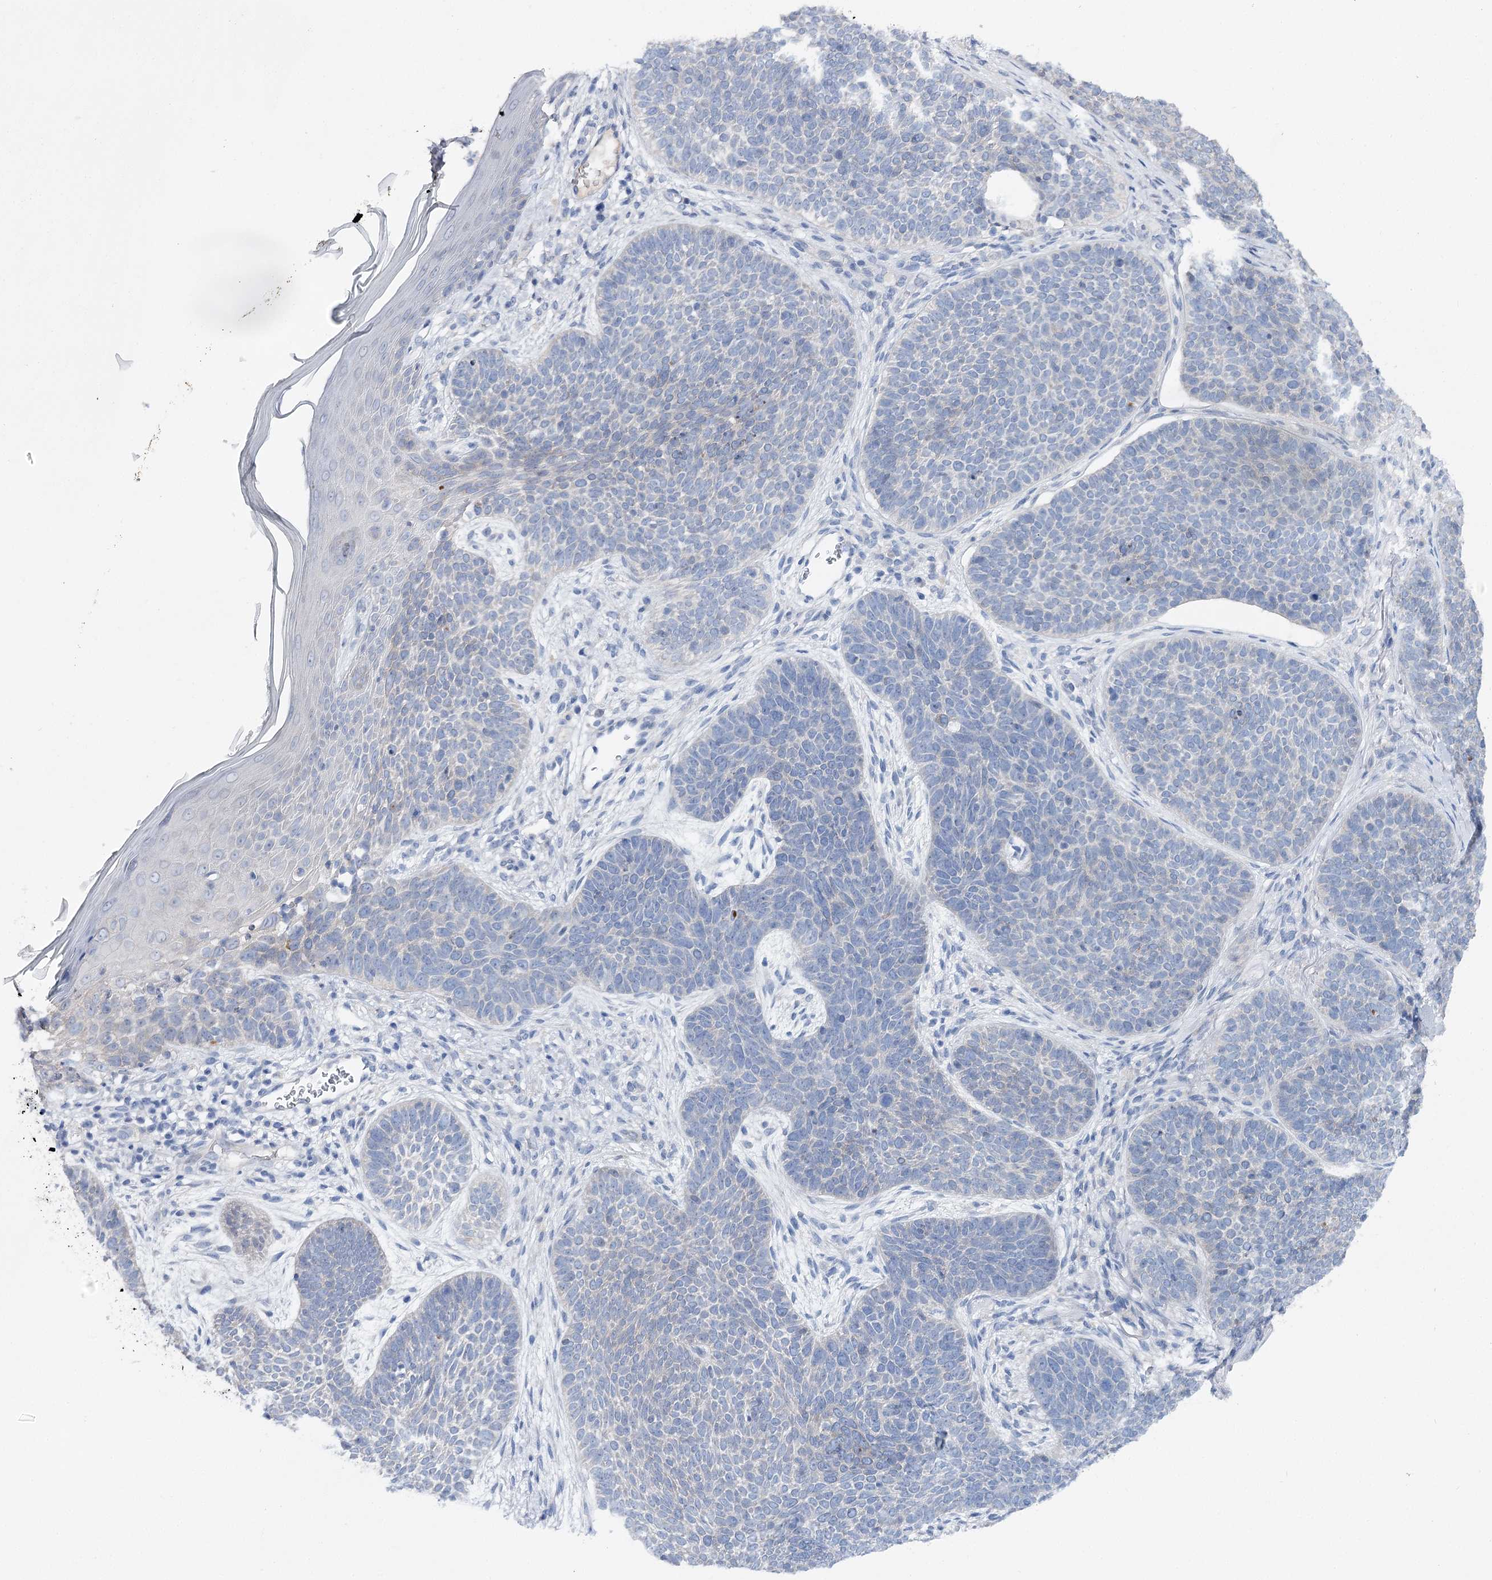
{"staining": {"intensity": "negative", "quantity": "none", "location": "none"}, "tissue": "skin cancer", "cell_type": "Tumor cells", "image_type": "cancer", "snomed": [{"axis": "morphology", "description": "Basal cell carcinoma"}, {"axis": "topography", "description": "Skin"}], "caption": "Photomicrograph shows no protein expression in tumor cells of skin cancer tissue. The staining is performed using DAB brown chromogen with nuclei counter-stained in using hematoxylin.", "gene": "LRRC14B", "patient": {"sex": "male", "age": 85}}